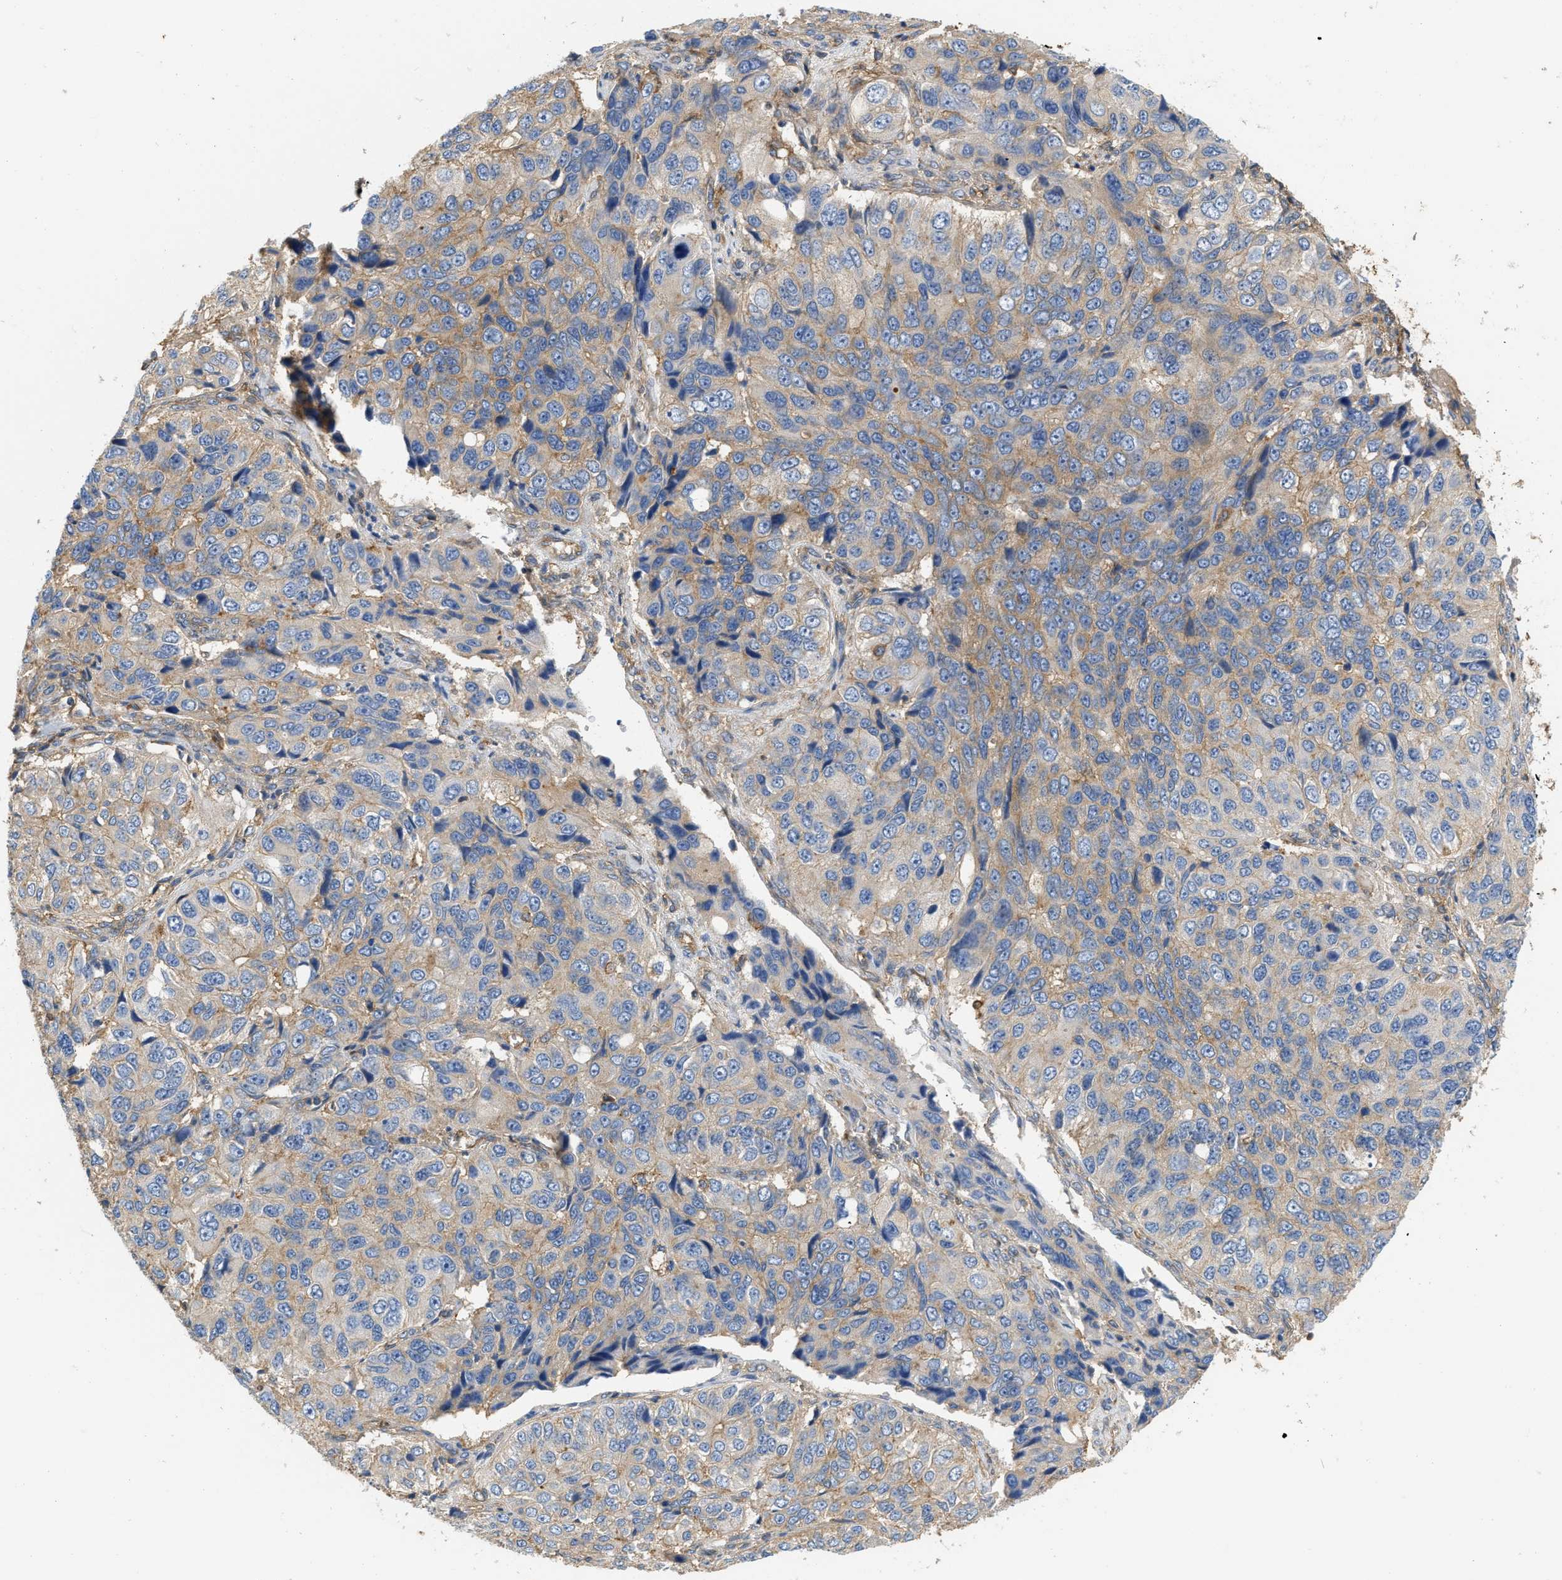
{"staining": {"intensity": "moderate", "quantity": "<25%", "location": "cytoplasmic/membranous"}, "tissue": "ovarian cancer", "cell_type": "Tumor cells", "image_type": "cancer", "snomed": [{"axis": "morphology", "description": "Carcinoma, endometroid"}, {"axis": "topography", "description": "Ovary"}], "caption": "Immunohistochemical staining of ovarian cancer exhibits low levels of moderate cytoplasmic/membranous protein staining in about <25% of tumor cells. The protein of interest is stained brown, and the nuclei are stained in blue (DAB (3,3'-diaminobenzidine) IHC with brightfield microscopy, high magnification).", "gene": "GNB4", "patient": {"sex": "female", "age": 51}}